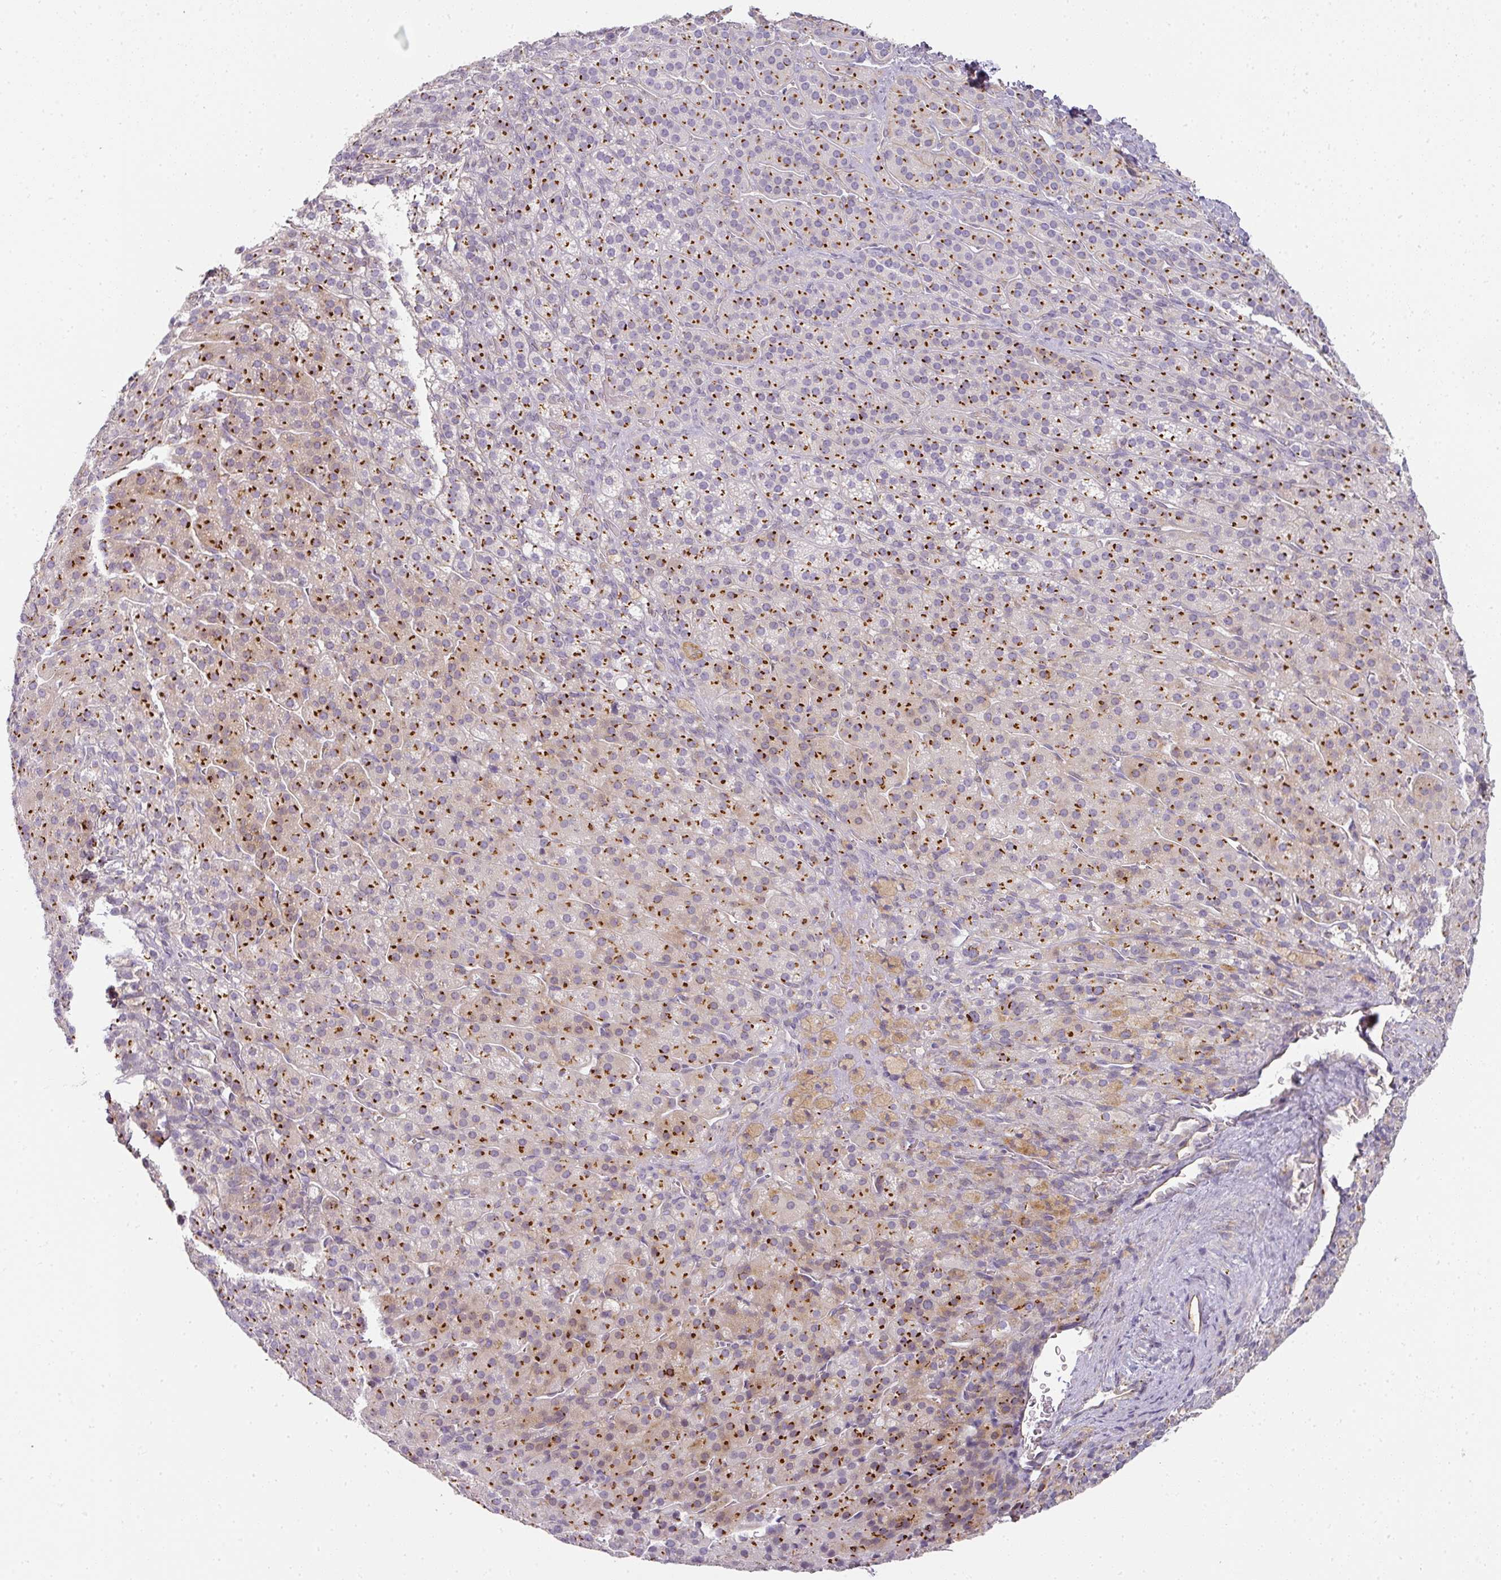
{"staining": {"intensity": "strong", "quantity": ">75%", "location": "cytoplasmic/membranous"}, "tissue": "adrenal gland", "cell_type": "Glandular cells", "image_type": "normal", "snomed": [{"axis": "morphology", "description": "Normal tissue, NOS"}, {"axis": "topography", "description": "Adrenal gland"}], "caption": "Adrenal gland stained with DAB immunohistochemistry reveals high levels of strong cytoplasmic/membranous staining in approximately >75% of glandular cells.", "gene": "ATP8B2", "patient": {"sex": "female", "age": 41}}